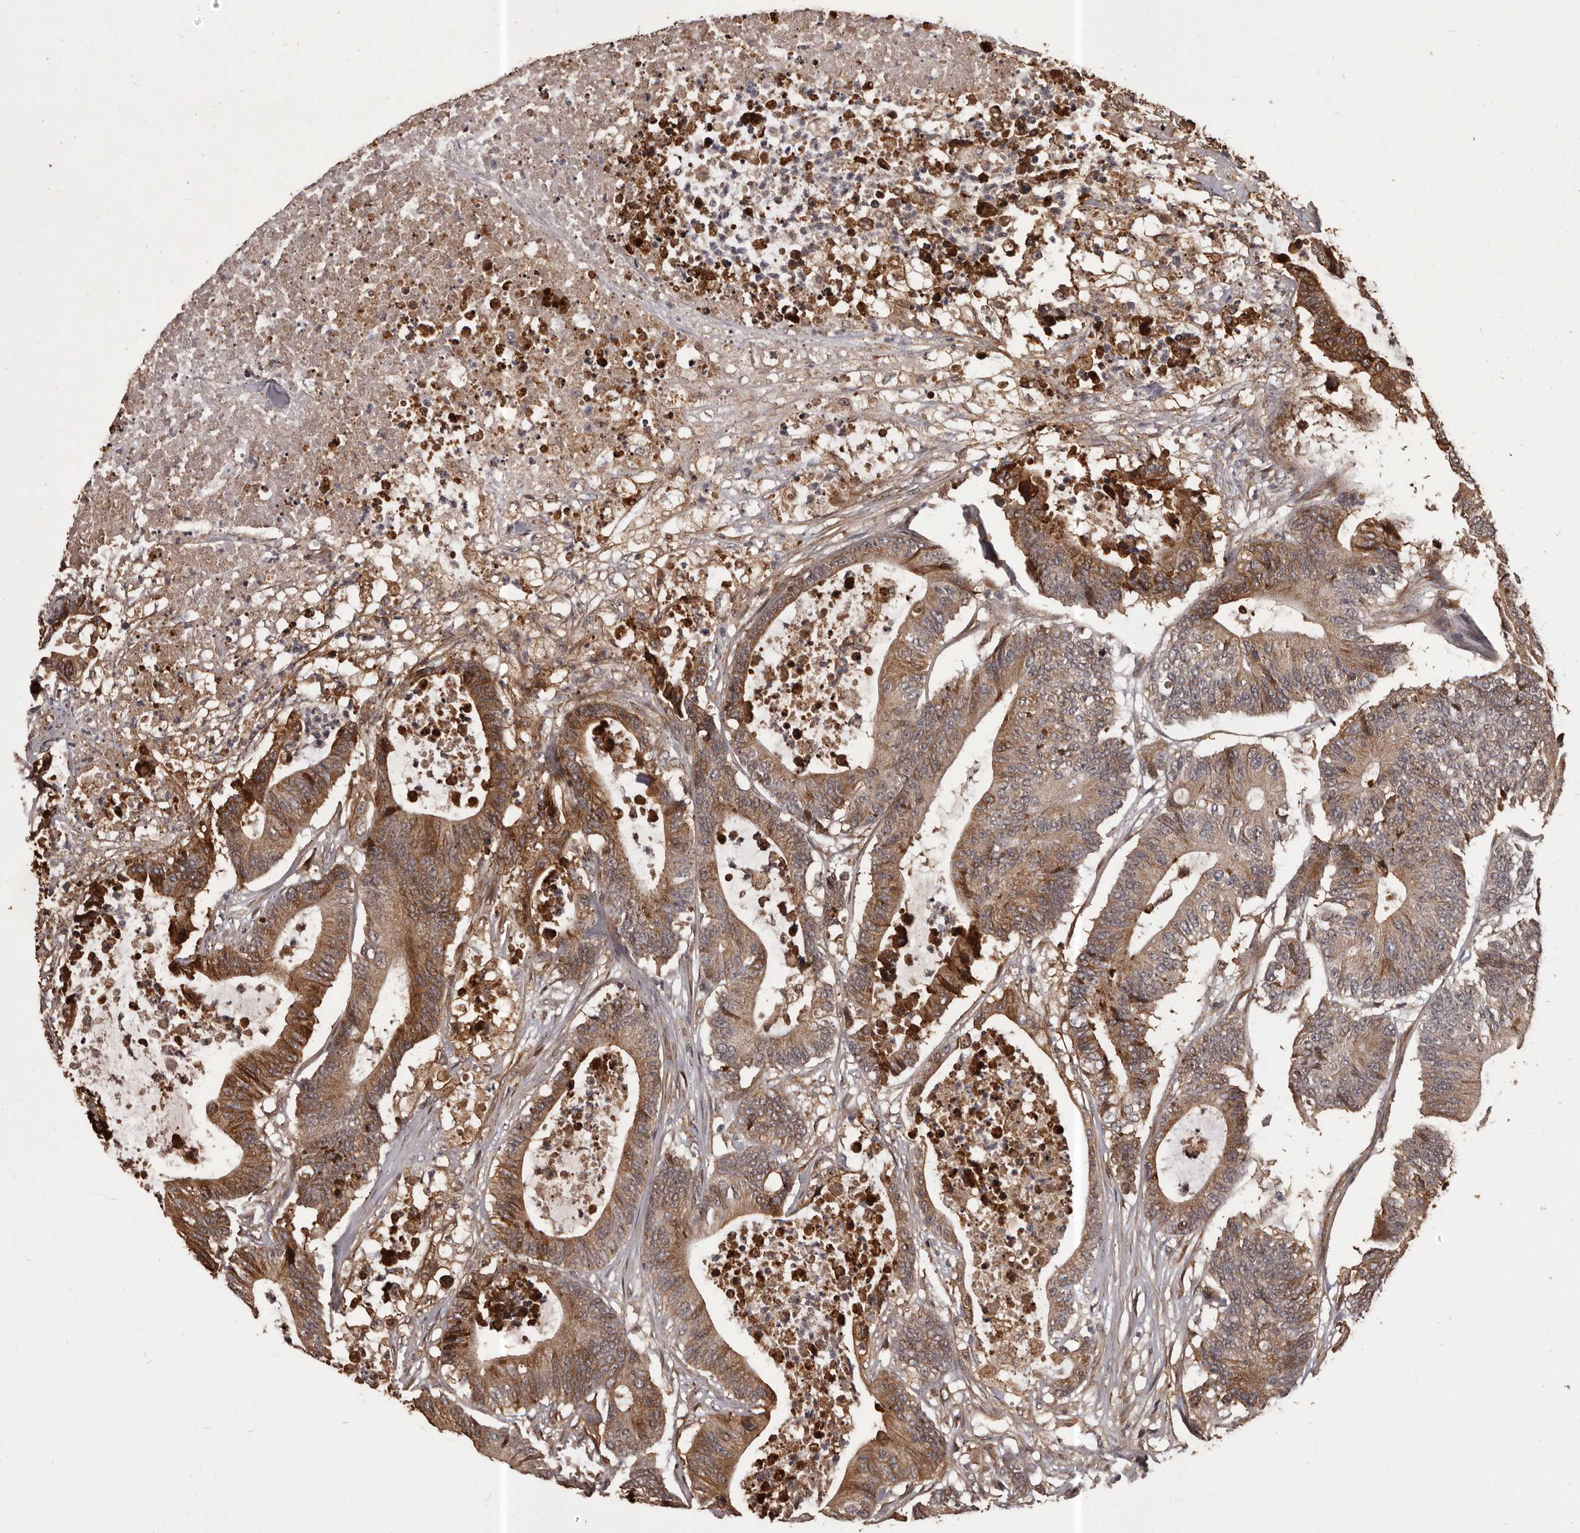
{"staining": {"intensity": "moderate", "quantity": ">75%", "location": "cytoplasmic/membranous"}, "tissue": "colorectal cancer", "cell_type": "Tumor cells", "image_type": "cancer", "snomed": [{"axis": "morphology", "description": "Adenocarcinoma, NOS"}, {"axis": "topography", "description": "Colon"}], "caption": "Tumor cells display medium levels of moderate cytoplasmic/membranous staining in approximately >75% of cells in human colorectal cancer (adenocarcinoma).", "gene": "SLITRK6", "patient": {"sex": "female", "age": 84}}